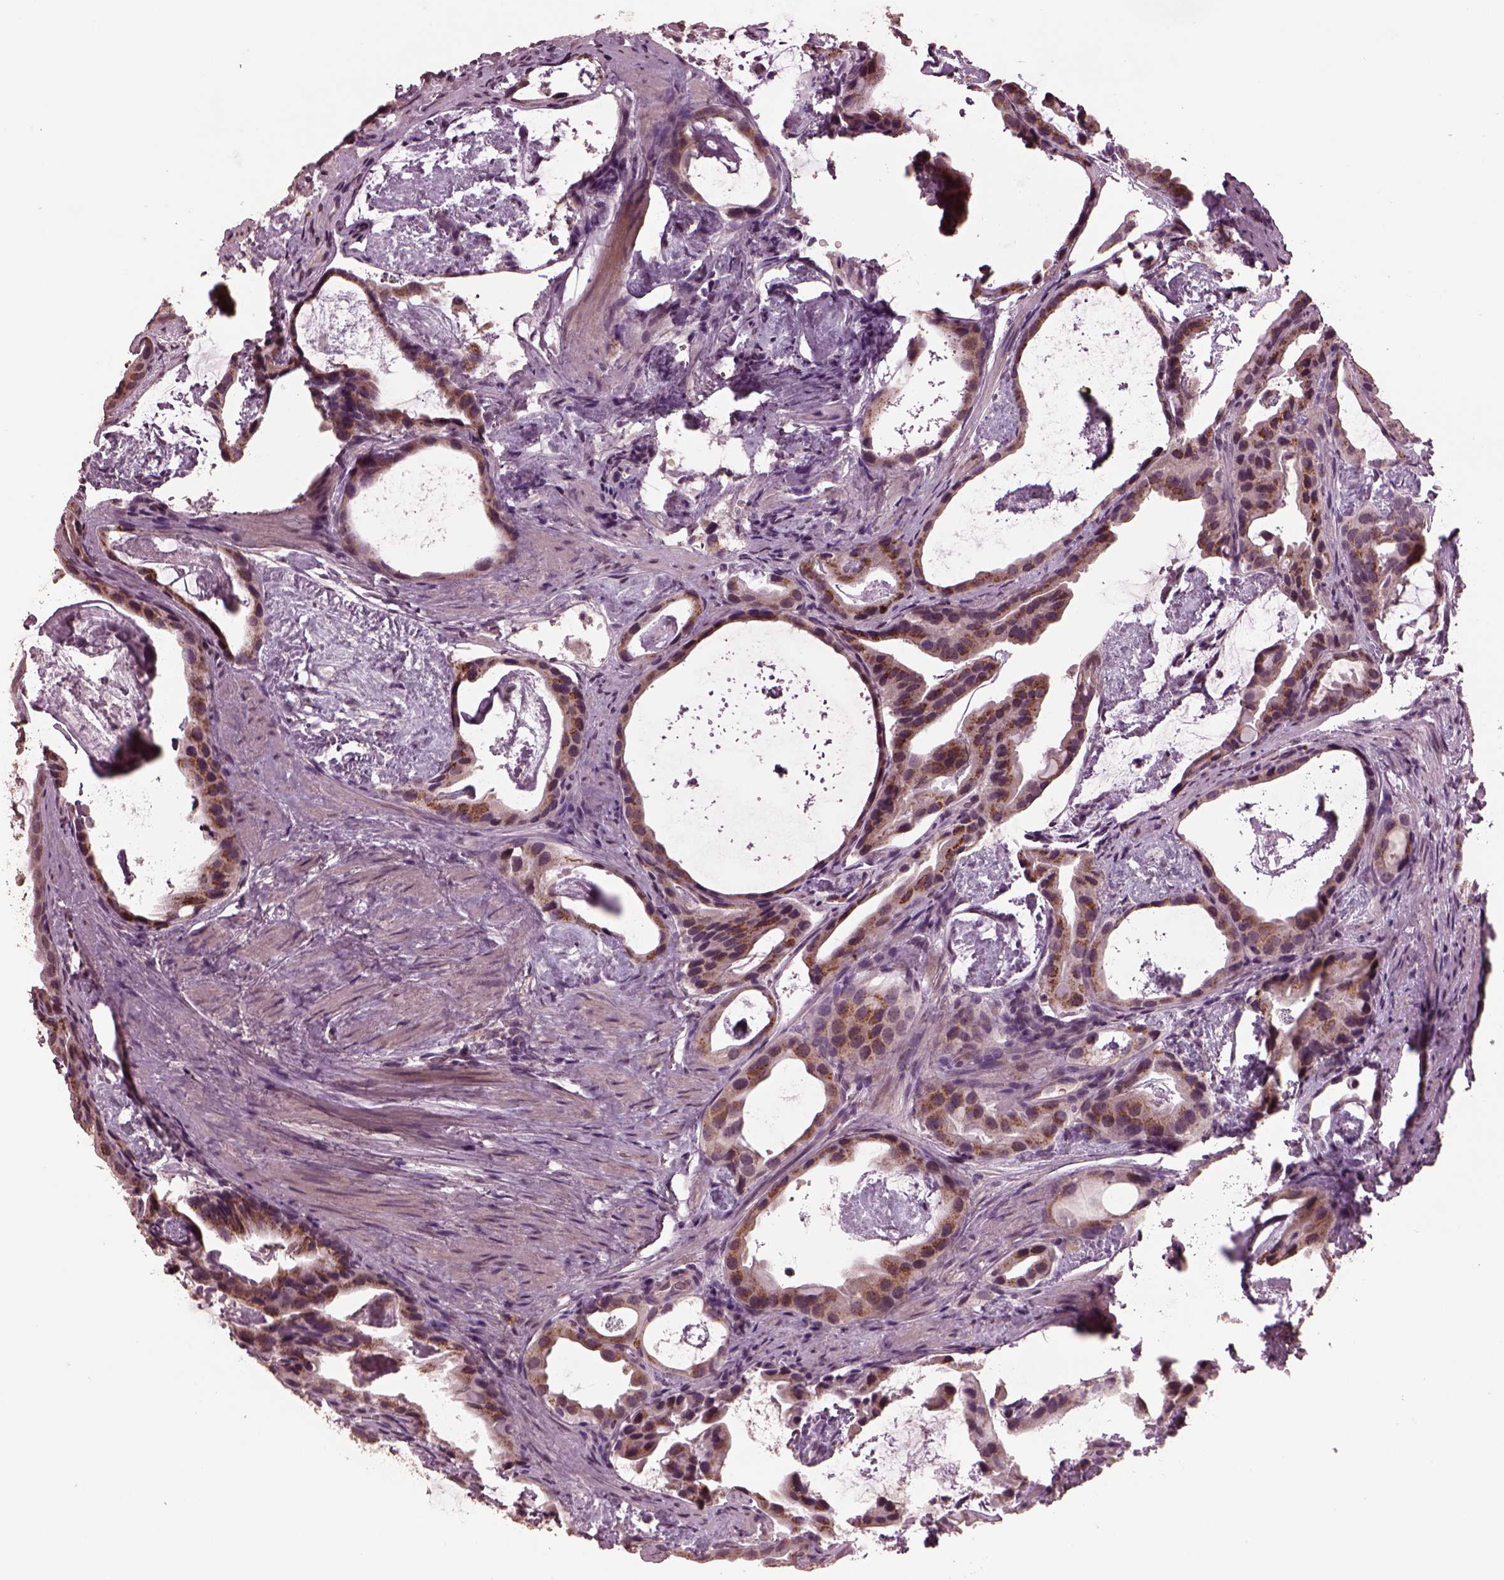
{"staining": {"intensity": "moderate", "quantity": ">75%", "location": "cytoplasmic/membranous"}, "tissue": "prostate cancer", "cell_type": "Tumor cells", "image_type": "cancer", "snomed": [{"axis": "morphology", "description": "Adenocarcinoma, Low grade"}, {"axis": "topography", "description": "Prostate and seminal vesicle, NOS"}], "caption": "The immunohistochemical stain shows moderate cytoplasmic/membranous expression in tumor cells of prostate cancer (low-grade adenocarcinoma) tissue.", "gene": "IL18RAP", "patient": {"sex": "male", "age": 71}}